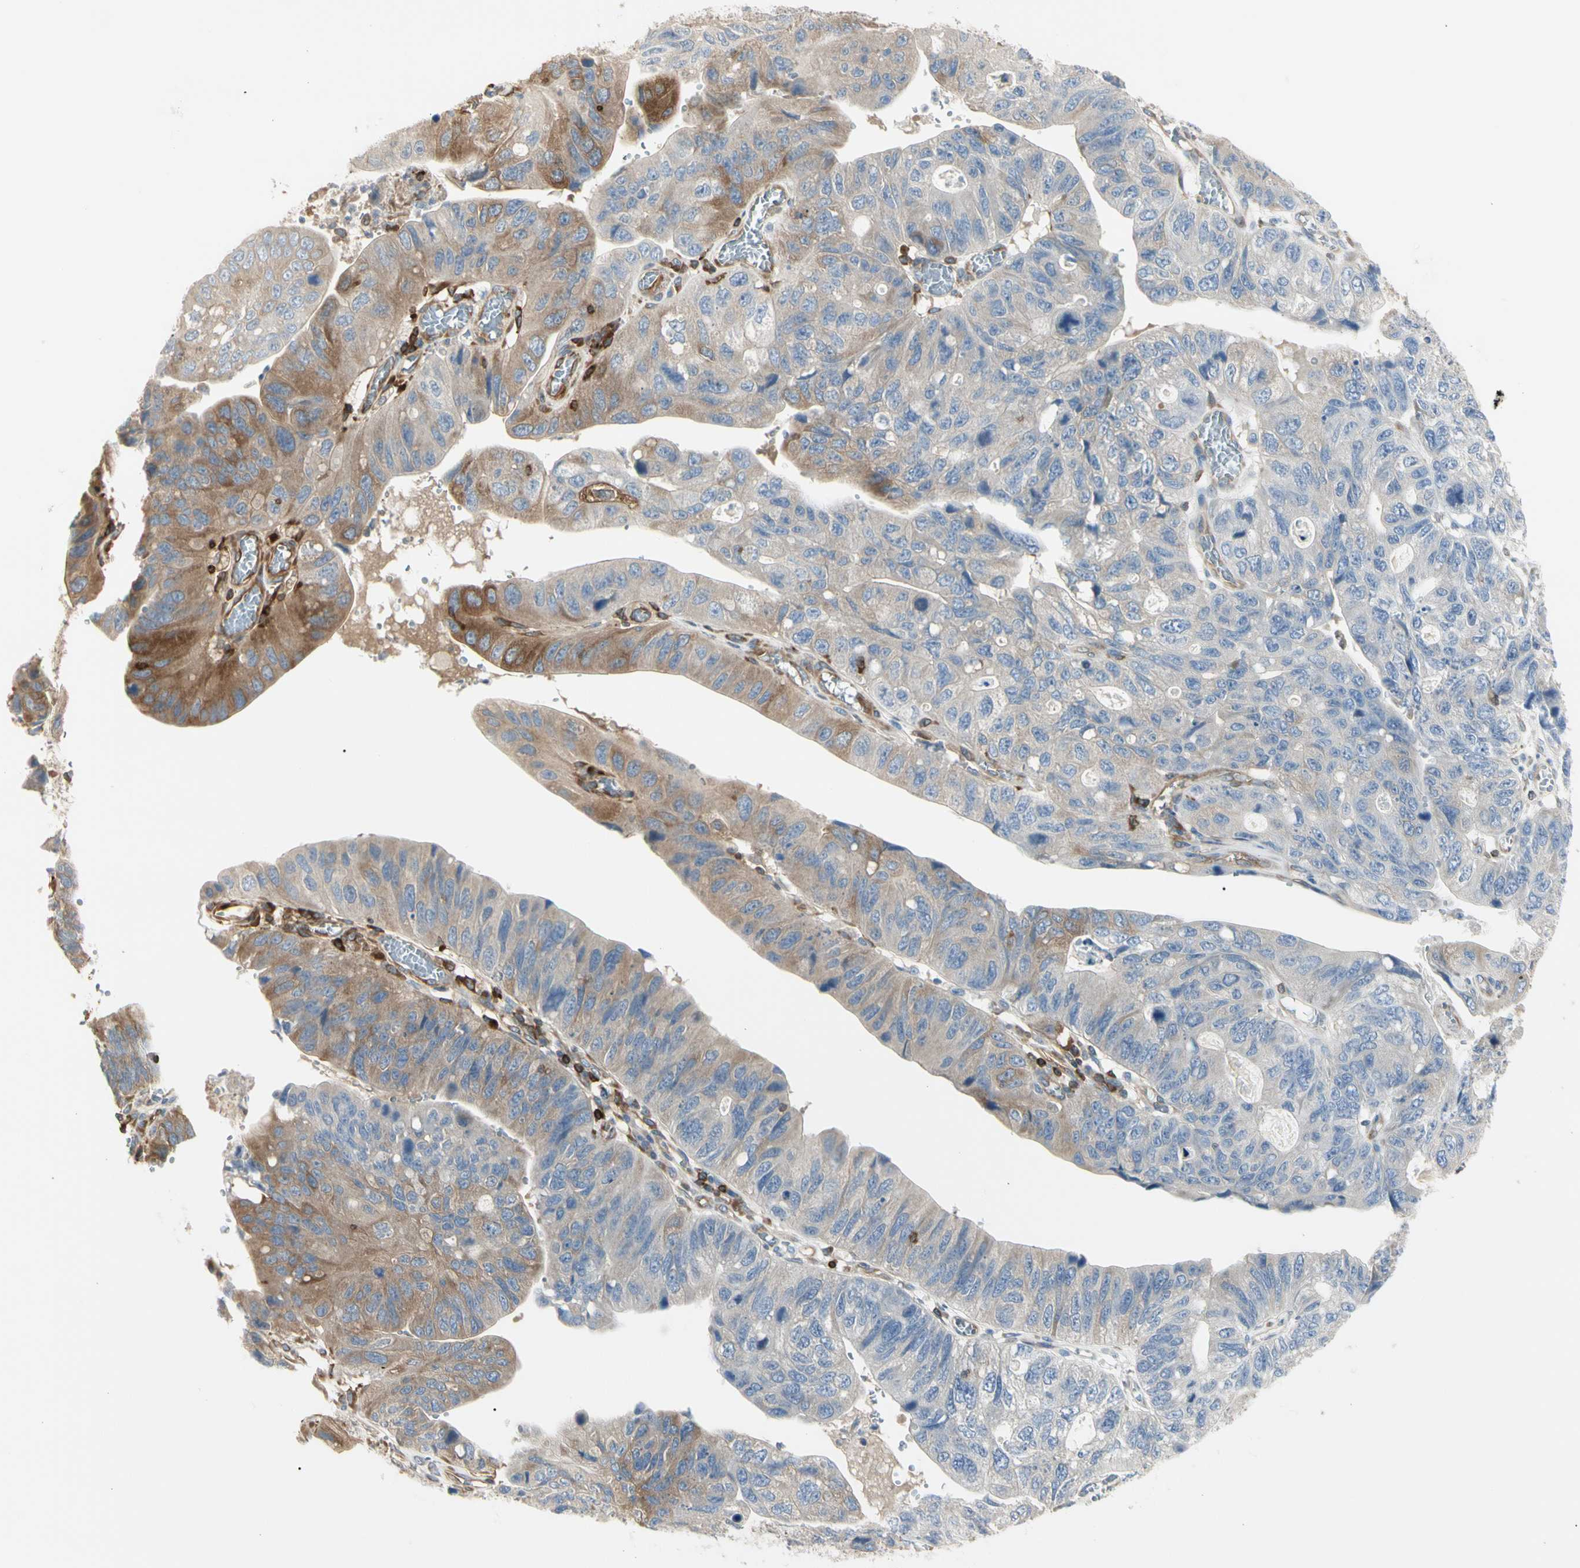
{"staining": {"intensity": "moderate", "quantity": "25%-75%", "location": "cytoplasmic/membranous"}, "tissue": "stomach cancer", "cell_type": "Tumor cells", "image_type": "cancer", "snomed": [{"axis": "morphology", "description": "Adenocarcinoma, NOS"}, {"axis": "topography", "description": "Stomach"}], "caption": "An immunohistochemistry (IHC) image of neoplastic tissue is shown. Protein staining in brown labels moderate cytoplasmic/membranous positivity in stomach adenocarcinoma within tumor cells.", "gene": "NFKB2", "patient": {"sex": "male", "age": 59}}